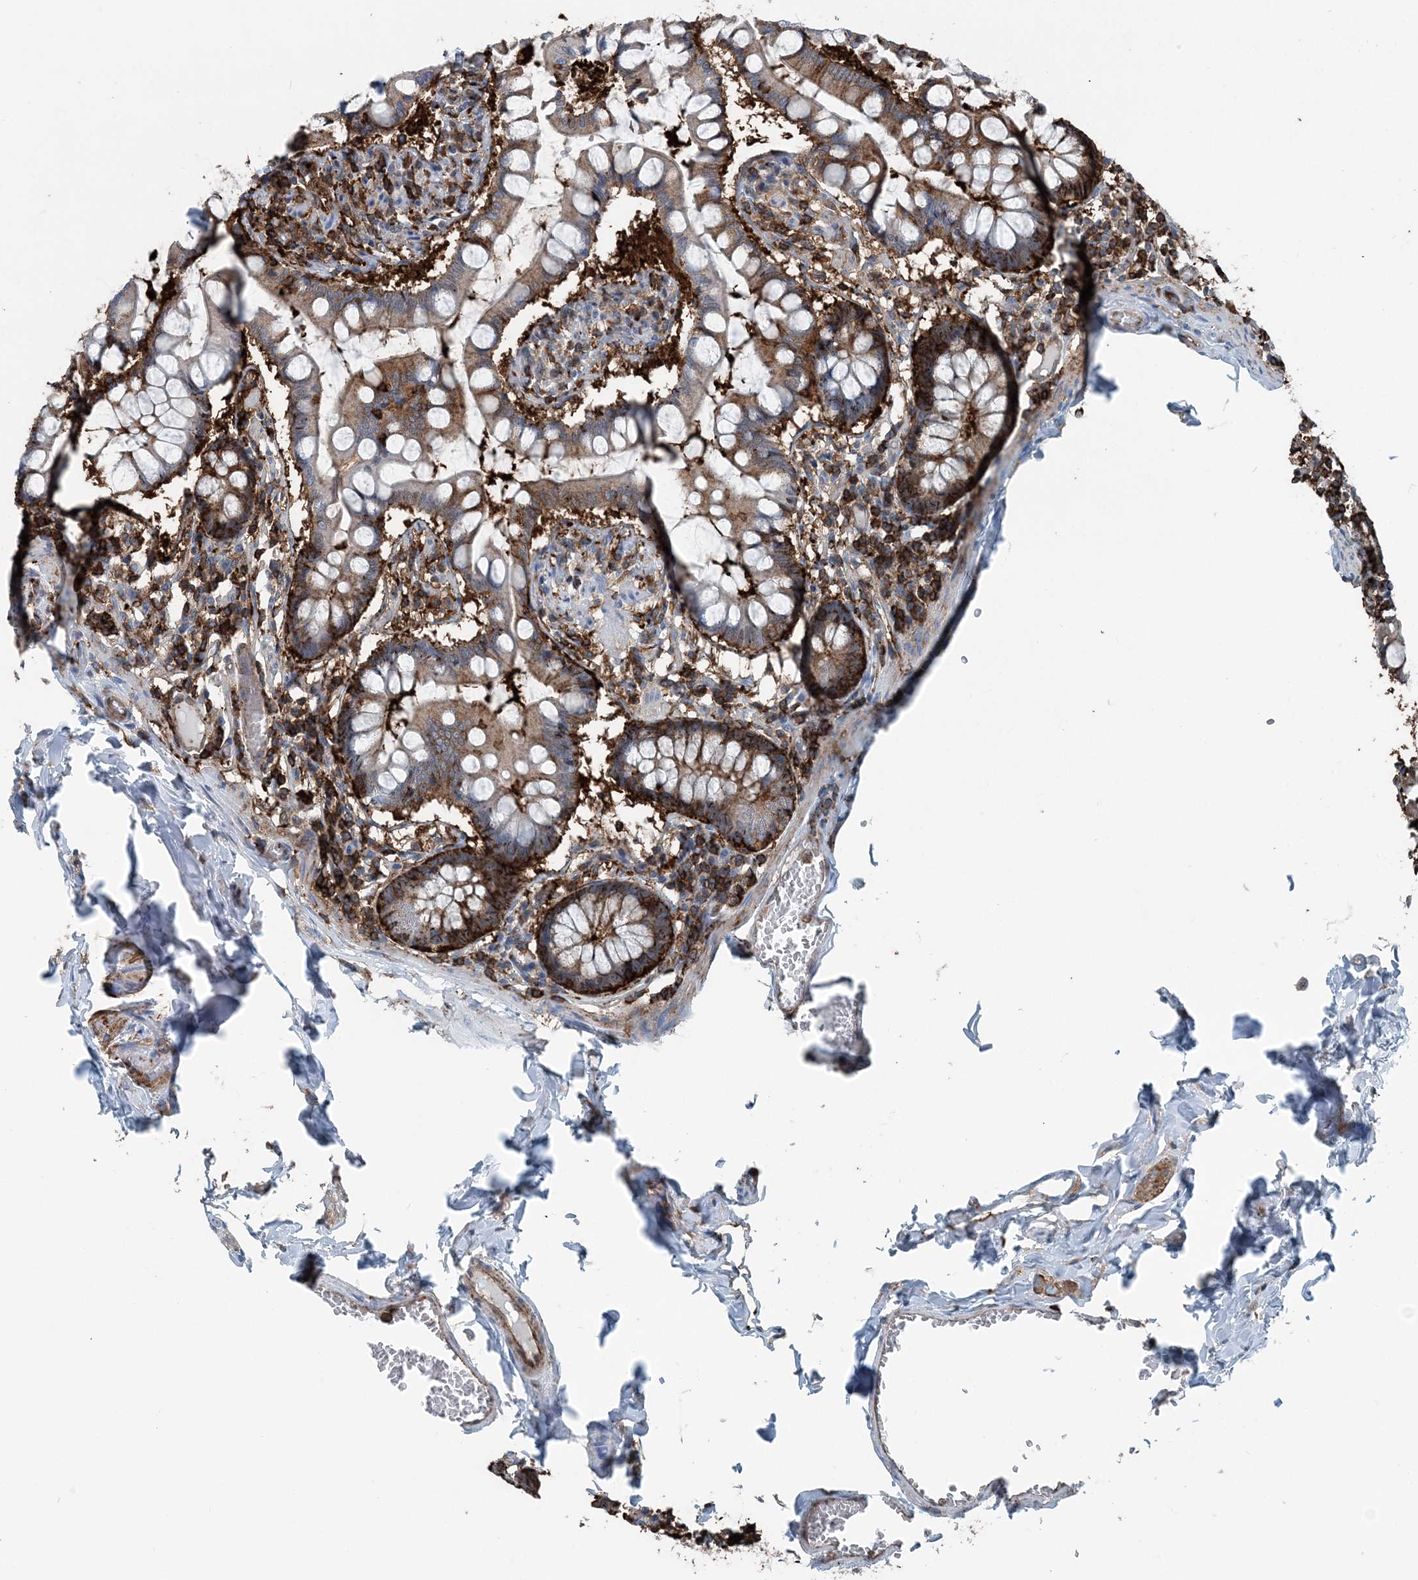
{"staining": {"intensity": "strong", "quantity": "25%-75%", "location": "cytoplasmic/membranous"}, "tissue": "small intestine", "cell_type": "Glandular cells", "image_type": "normal", "snomed": [{"axis": "morphology", "description": "Normal tissue, NOS"}, {"axis": "topography", "description": "Small intestine"}], "caption": "Immunohistochemistry (IHC) micrograph of unremarkable small intestine: small intestine stained using IHC displays high levels of strong protein expression localized specifically in the cytoplasmic/membranous of glandular cells, appearing as a cytoplasmic/membranous brown color.", "gene": "CFL1", "patient": {"sex": "male", "age": 41}}